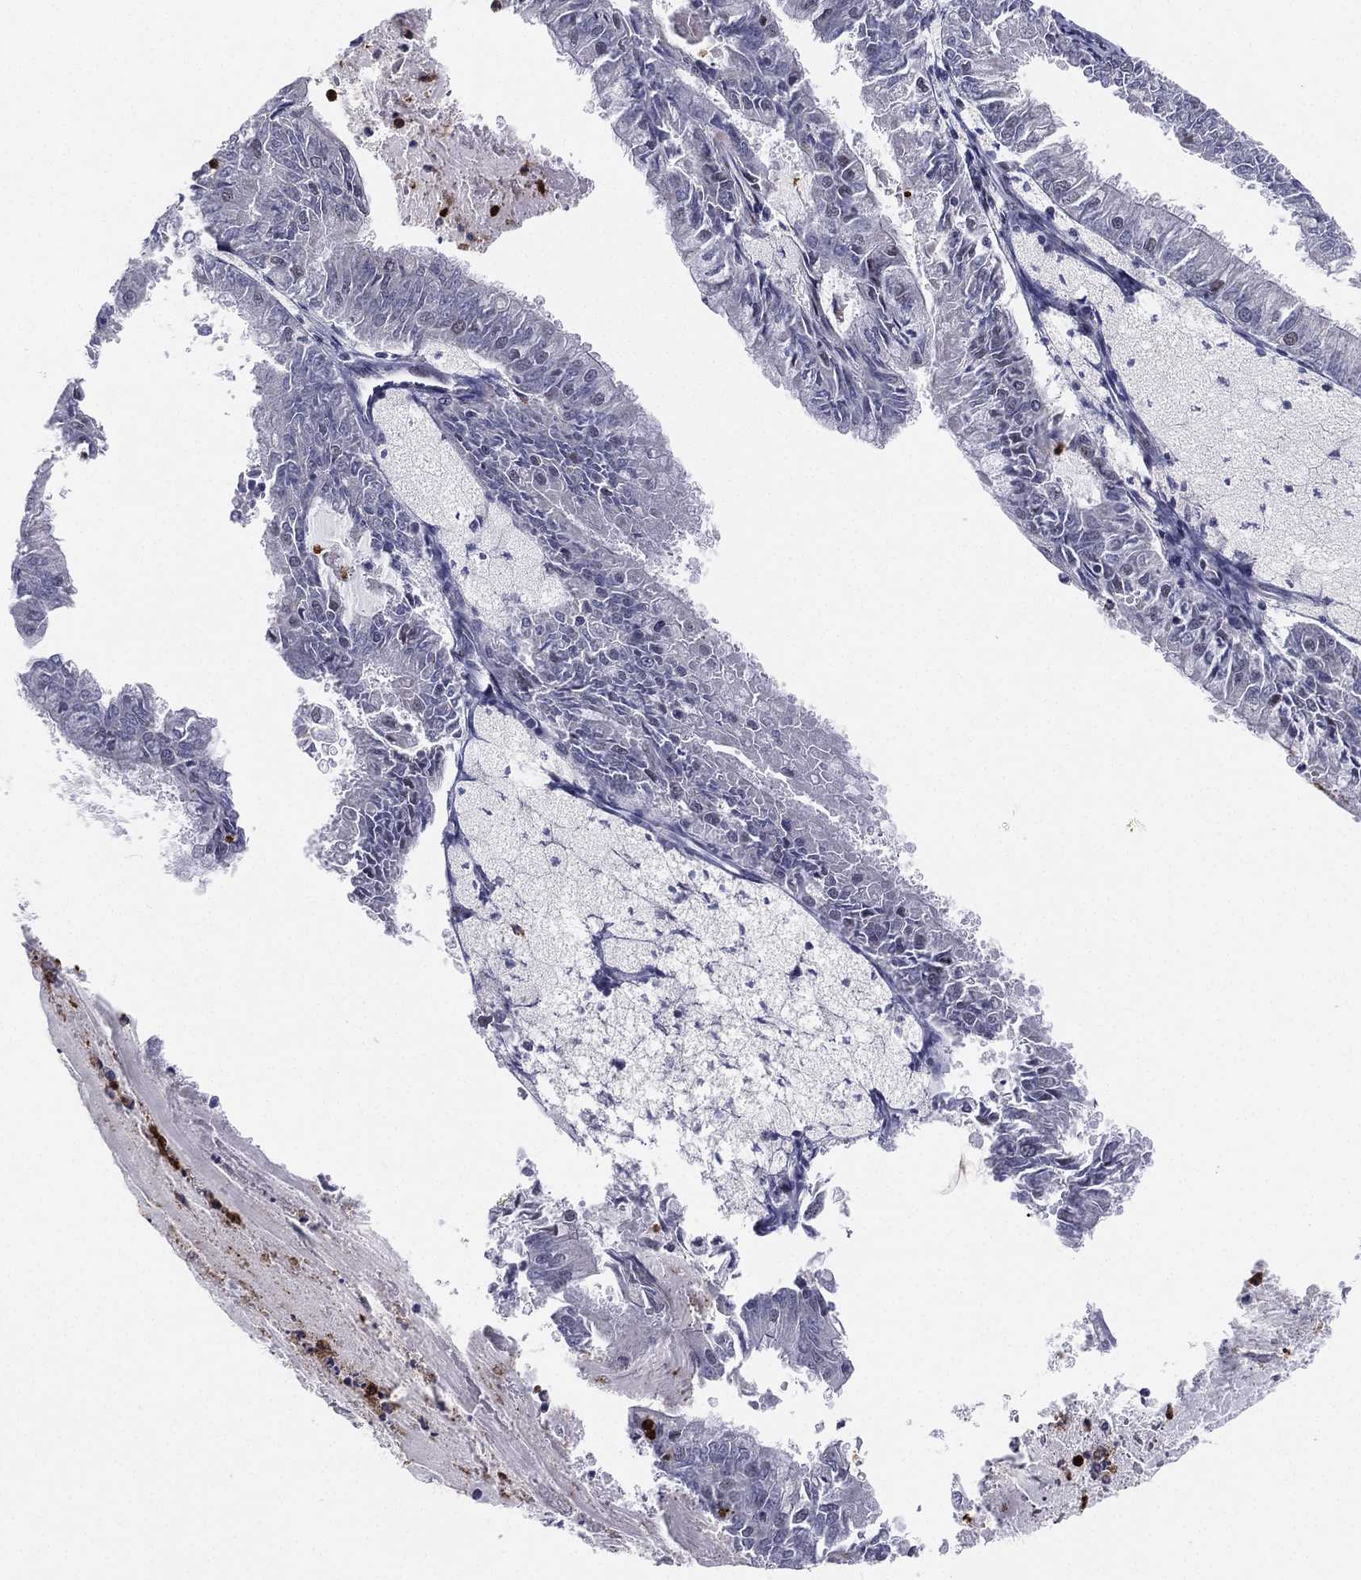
{"staining": {"intensity": "negative", "quantity": "none", "location": "none"}, "tissue": "endometrial cancer", "cell_type": "Tumor cells", "image_type": "cancer", "snomed": [{"axis": "morphology", "description": "Adenocarcinoma, NOS"}, {"axis": "topography", "description": "Endometrium"}], "caption": "Immunohistochemistry histopathology image of endometrial adenocarcinoma stained for a protein (brown), which shows no staining in tumor cells.", "gene": "CD177", "patient": {"sex": "female", "age": 57}}